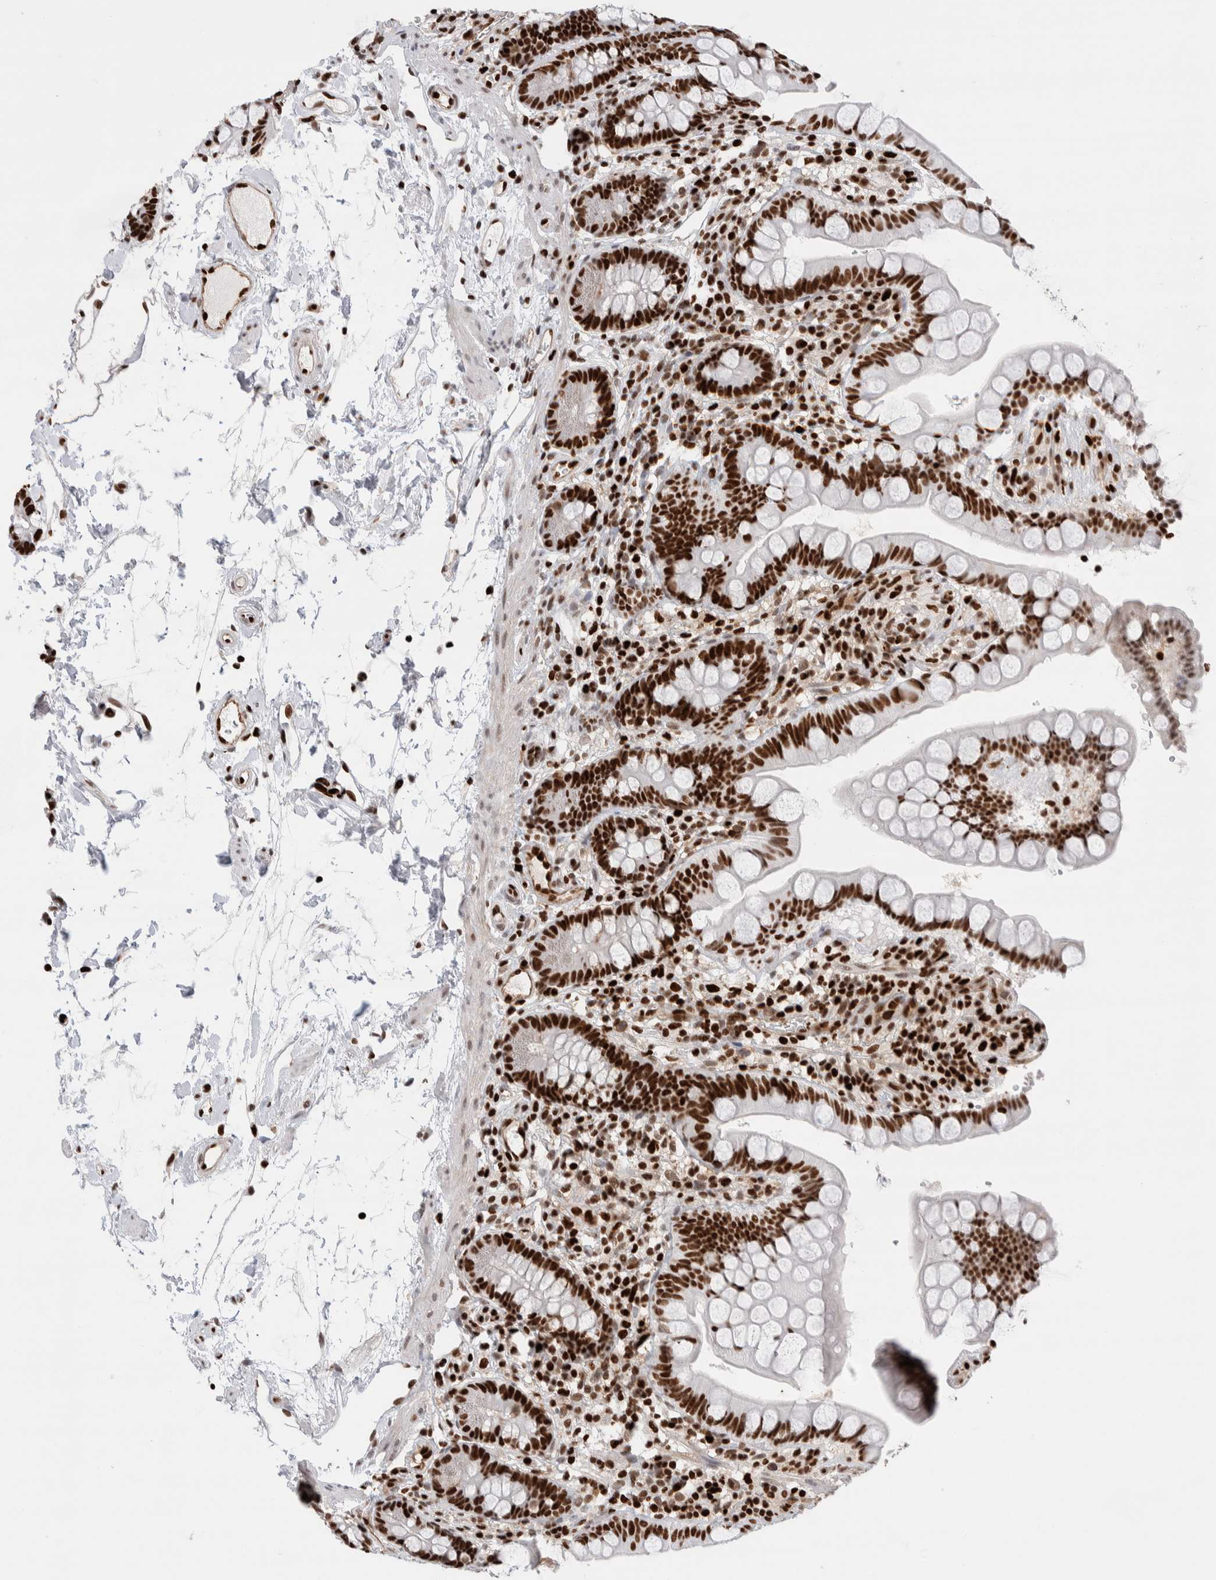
{"staining": {"intensity": "strong", "quantity": ">75%", "location": "nuclear"}, "tissue": "small intestine", "cell_type": "Glandular cells", "image_type": "normal", "snomed": [{"axis": "morphology", "description": "Normal tissue, NOS"}, {"axis": "topography", "description": "Small intestine"}], "caption": "DAB (3,3'-diaminobenzidine) immunohistochemical staining of unremarkable human small intestine displays strong nuclear protein staining in approximately >75% of glandular cells.", "gene": "C17orf49", "patient": {"sex": "female", "age": 84}}